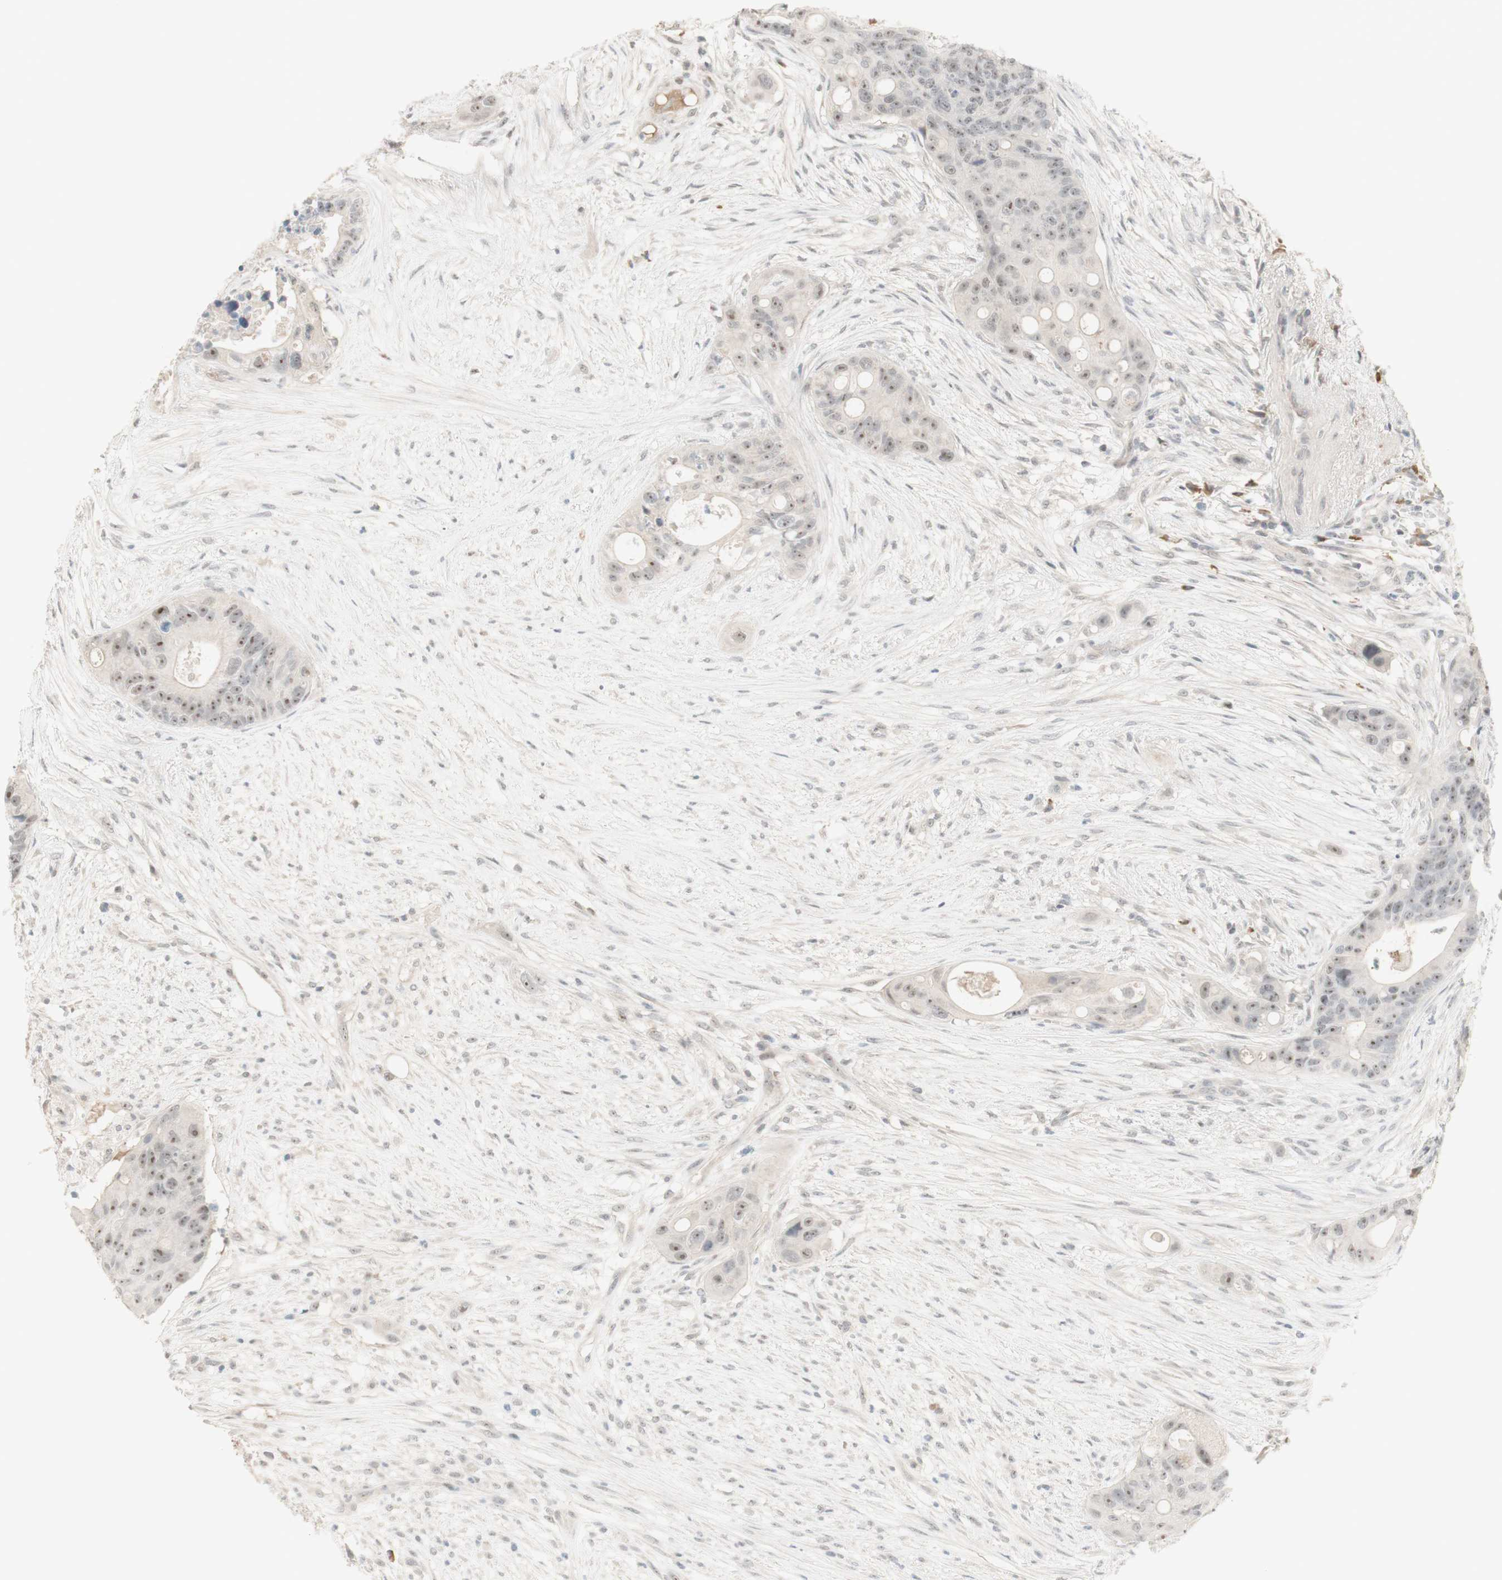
{"staining": {"intensity": "weak", "quantity": ">75%", "location": "nuclear"}, "tissue": "colorectal cancer", "cell_type": "Tumor cells", "image_type": "cancer", "snomed": [{"axis": "morphology", "description": "Adenocarcinoma, NOS"}, {"axis": "topography", "description": "Colon"}], "caption": "IHC micrograph of human adenocarcinoma (colorectal) stained for a protein (brown), which reveals low levels of weak nuclear expression in about >75% of tumor cells.", "gene": "PLCD4", "patient": {"sex": "female", "age": 57}}